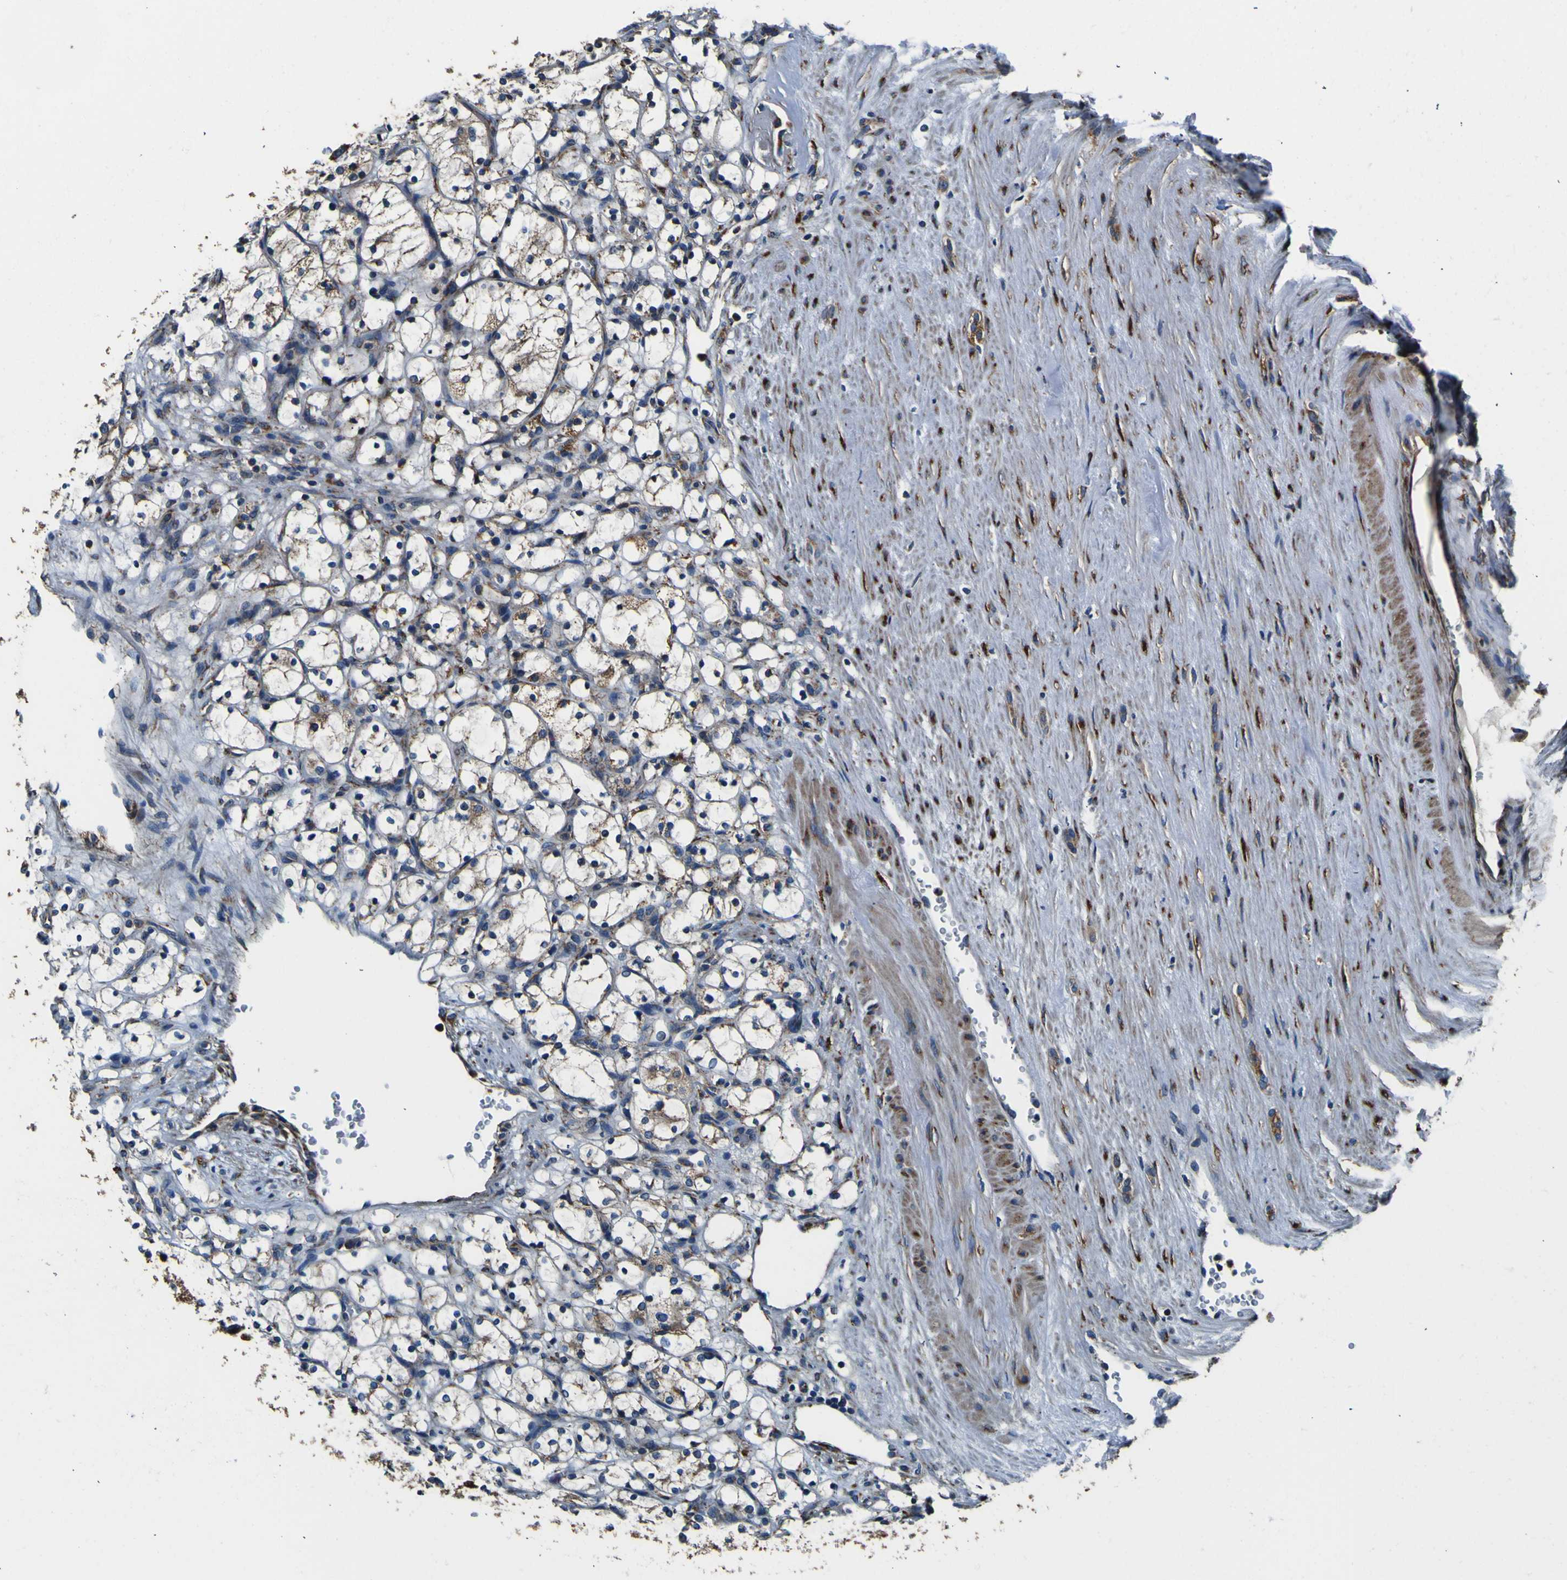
{"staining": {"intensity": "weak", "quantity": ">75%", "location": "cytoplasmic/membranous"}, "tissue": "renal cancer", "cell_type": "Tumor cells", "image_type": "cancer", "snomed": [{"axis": "morphology", "description": "Adenocarcinoma, NOS"}, {"axis": "topography", "description": "Kidney"}], "caption": "Protein staining of renal cancer tissue reveals weak cytoplasmic/membranous staining in about >75% of tumor cells. The staining is performed using DAB brown chromogen to label protein expression. The nuclei are counter-stained blue using hematoxylin.", "gene": "INPP5A", "patient": {"sex": "female", "age": 69}}